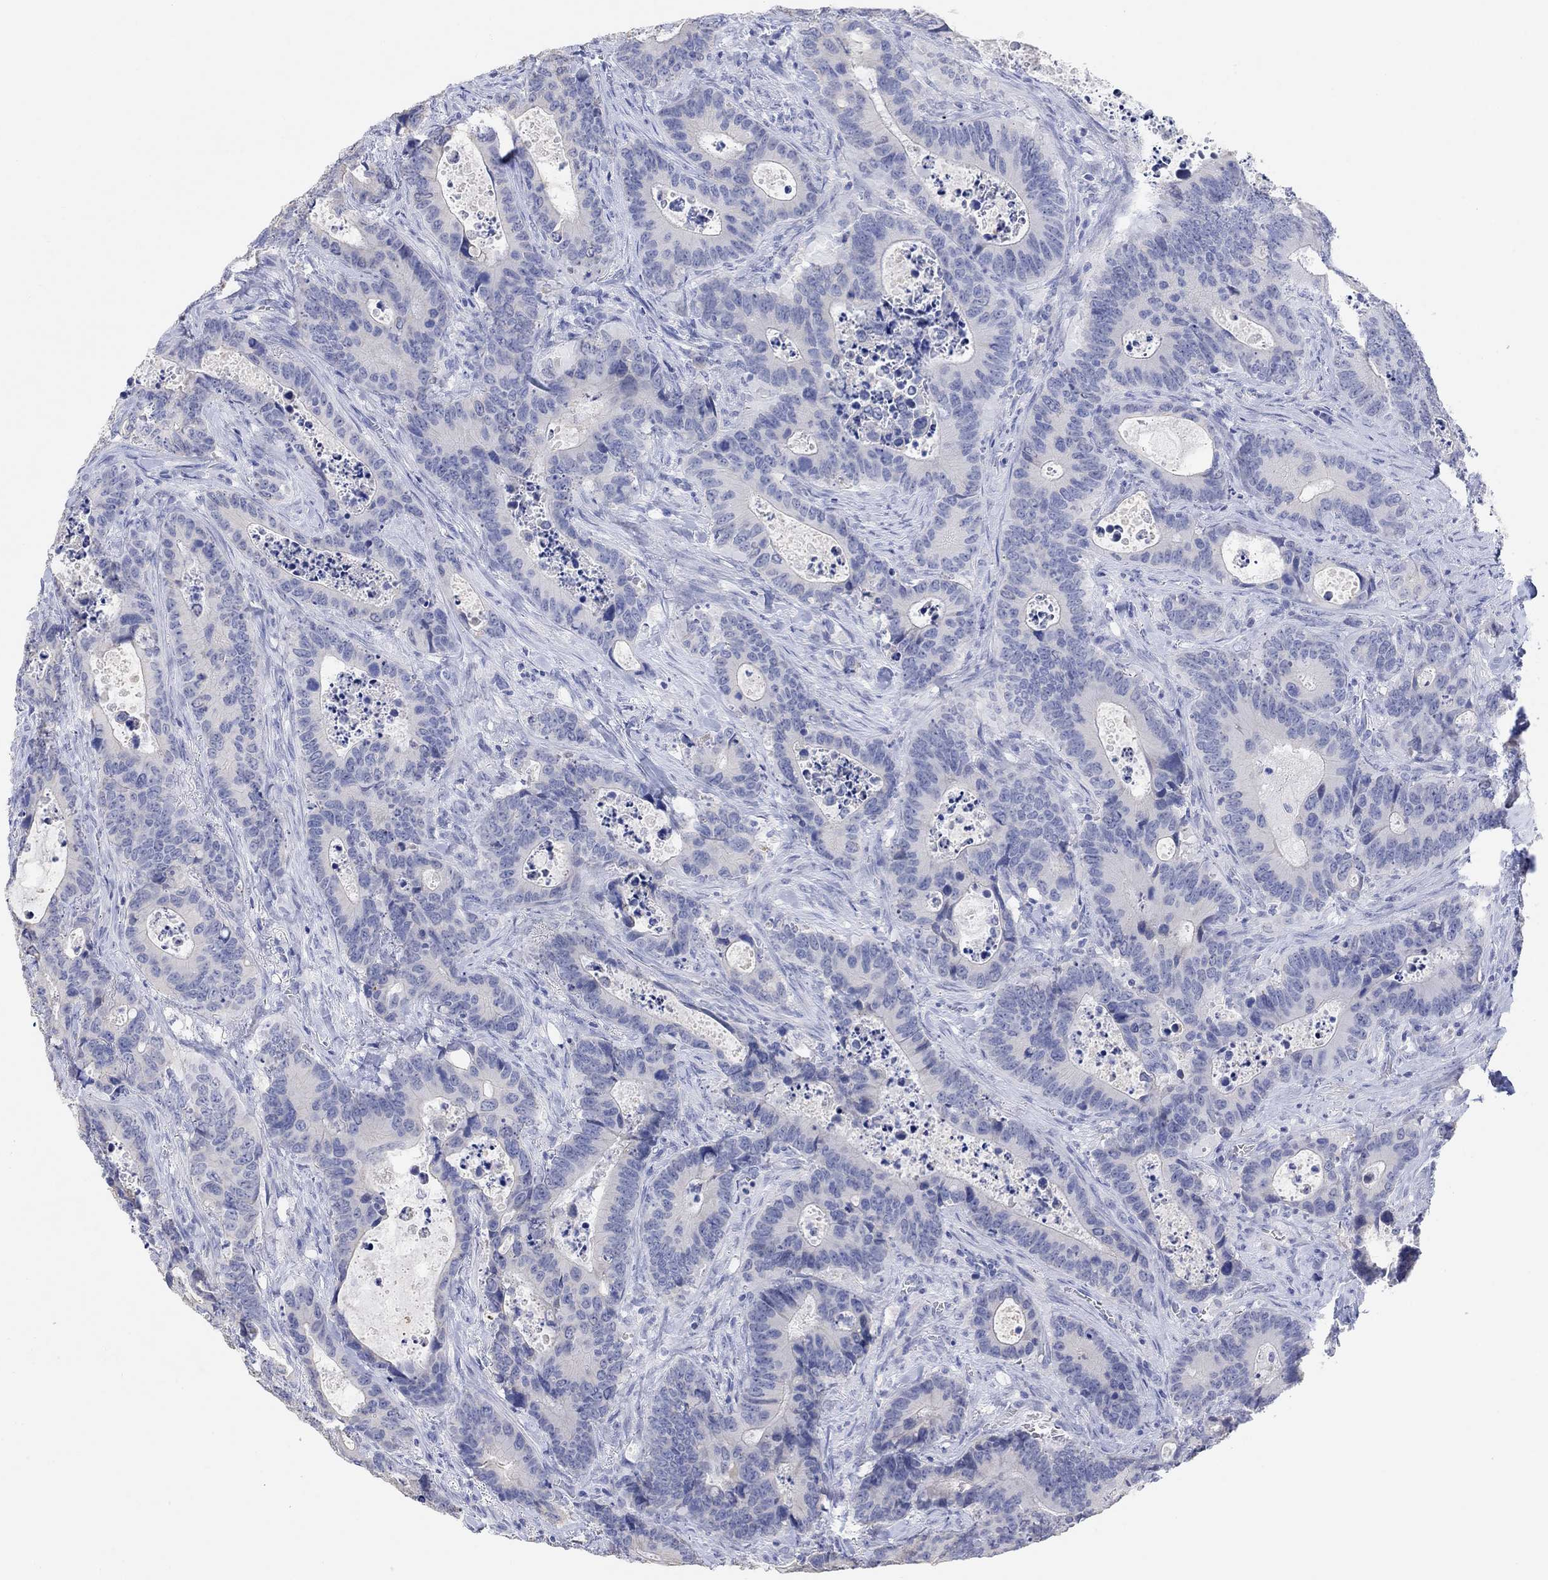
{"staining": {"intensity": "negative", "quantity": "none", "location": "none"}, "tissue": "colorectal cancer", "cell_type": "Tumor cells", "image_type": "cancer", "snomed": [{"axis": "morphology", "description": "Adenocarcinoma, NOS"}, {"axis": "topography", "description": "Colon"}], "caption": "Protein analysis of colorectal adenocarcinoma demonstrates no significant staining in tumor cells. (Brightfield microscopy of DAB (3,3'-diaminobenzidine) immunohistochemistry at high magnification).", "gene": "TYR", "patient": {"sex": "female", "age": 82}}